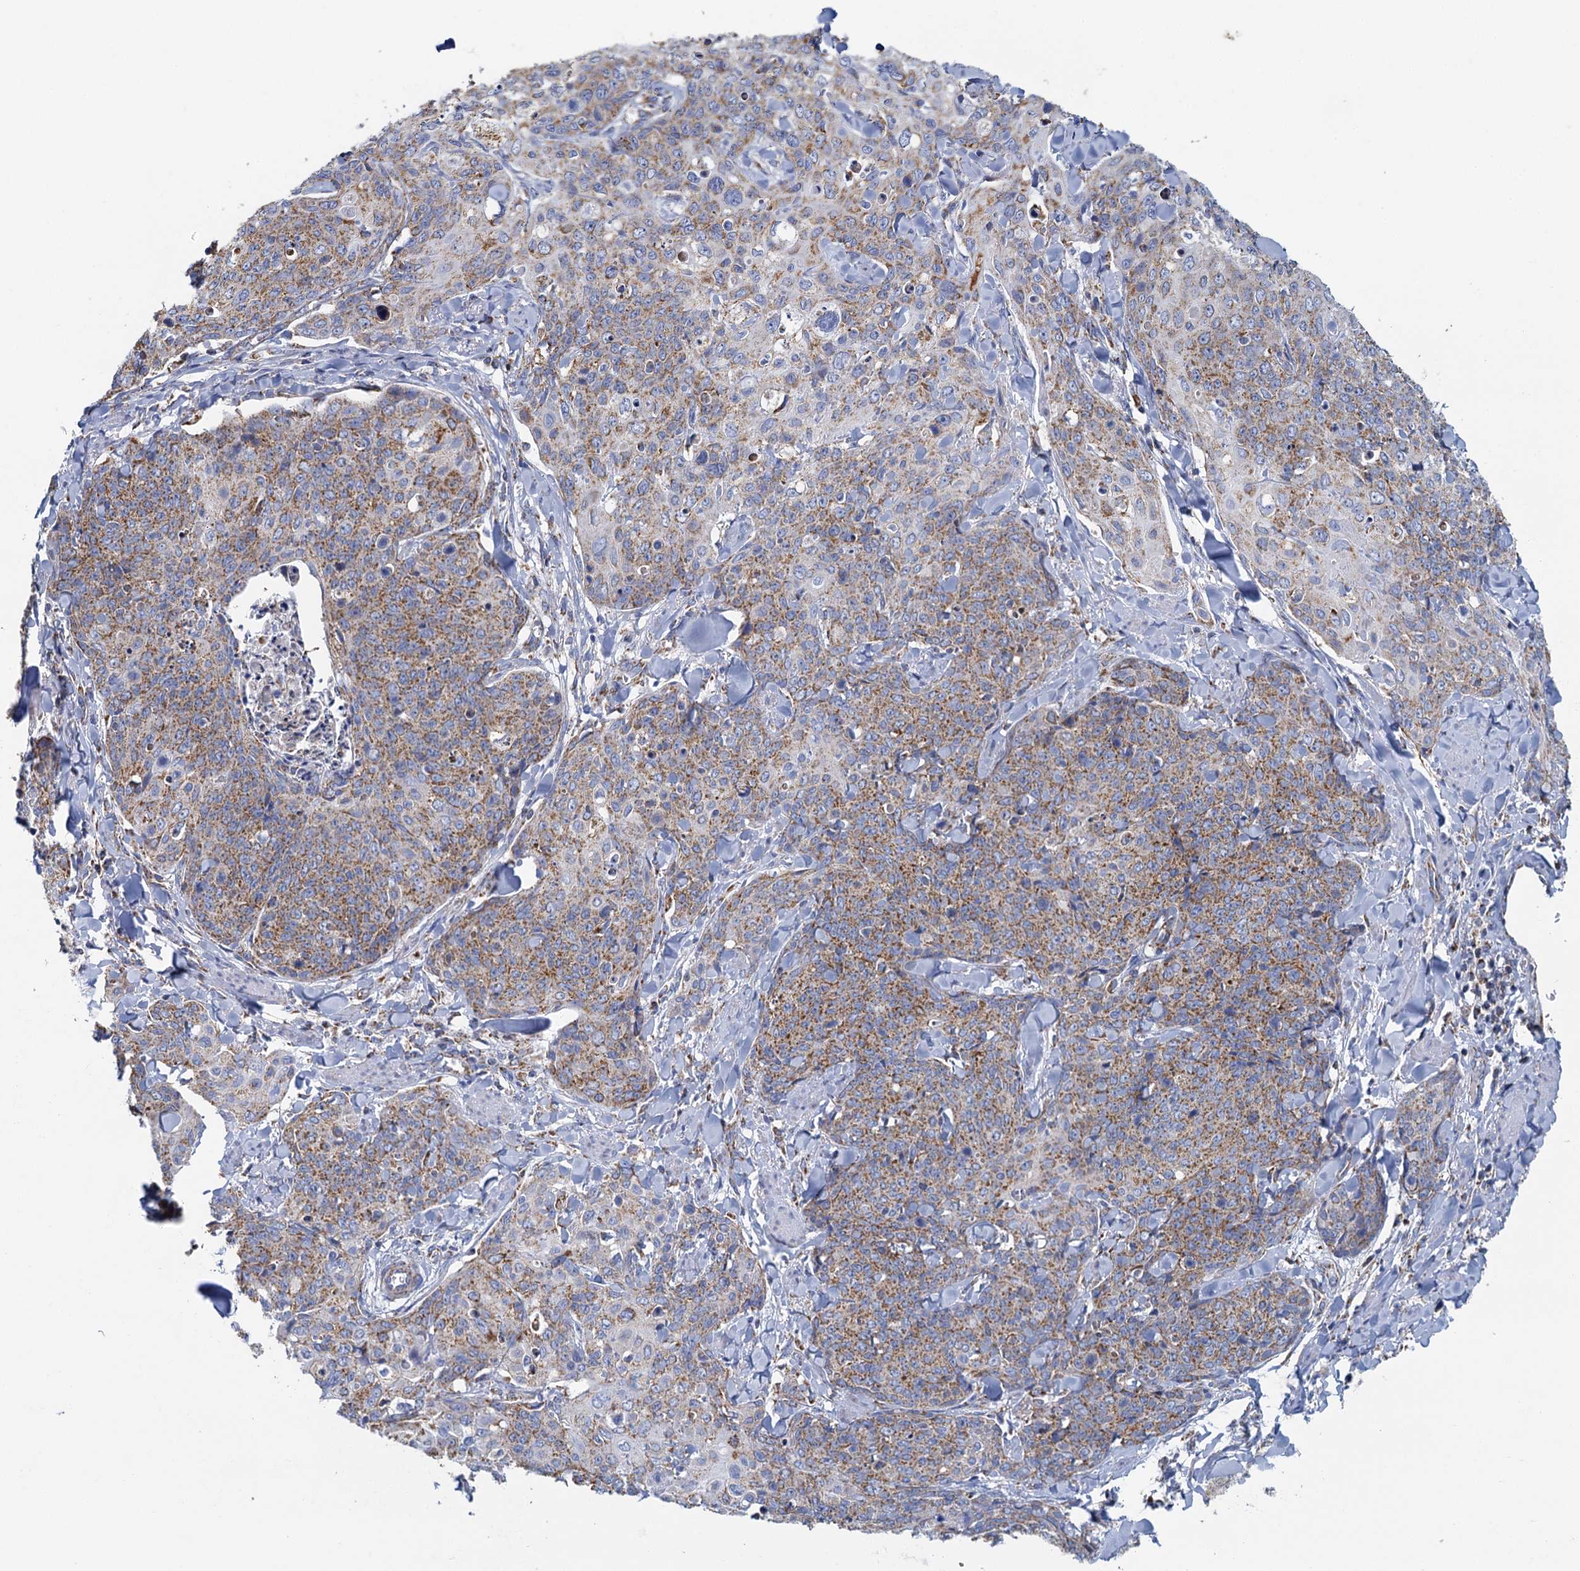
{"staining": {"intensity": "moderate", "quantity": ">75%", "location": "cytoplasmic/membranous"}, "tissue": "skin cancer", "cell_type": "Tumor cells", "image_type": "cancer", "snomed": [{"axis": "morphology", "description": "Squamous cell carcinoma, NOS"}, {"axis": "topography", "description": "Skin"}, {"axis": "topography", "description": "Vulva"}], "caption": "Protein staining of skin cancer (squamous cell carcinoma) tissue displays moderate cytoplasmic/membranous positivity in about >75% of tumor cells. (DAB IHC with brightfield microscopy, high magnification).", "gene": "CCP110", "patient": {"sex": "female", "age": 85}}